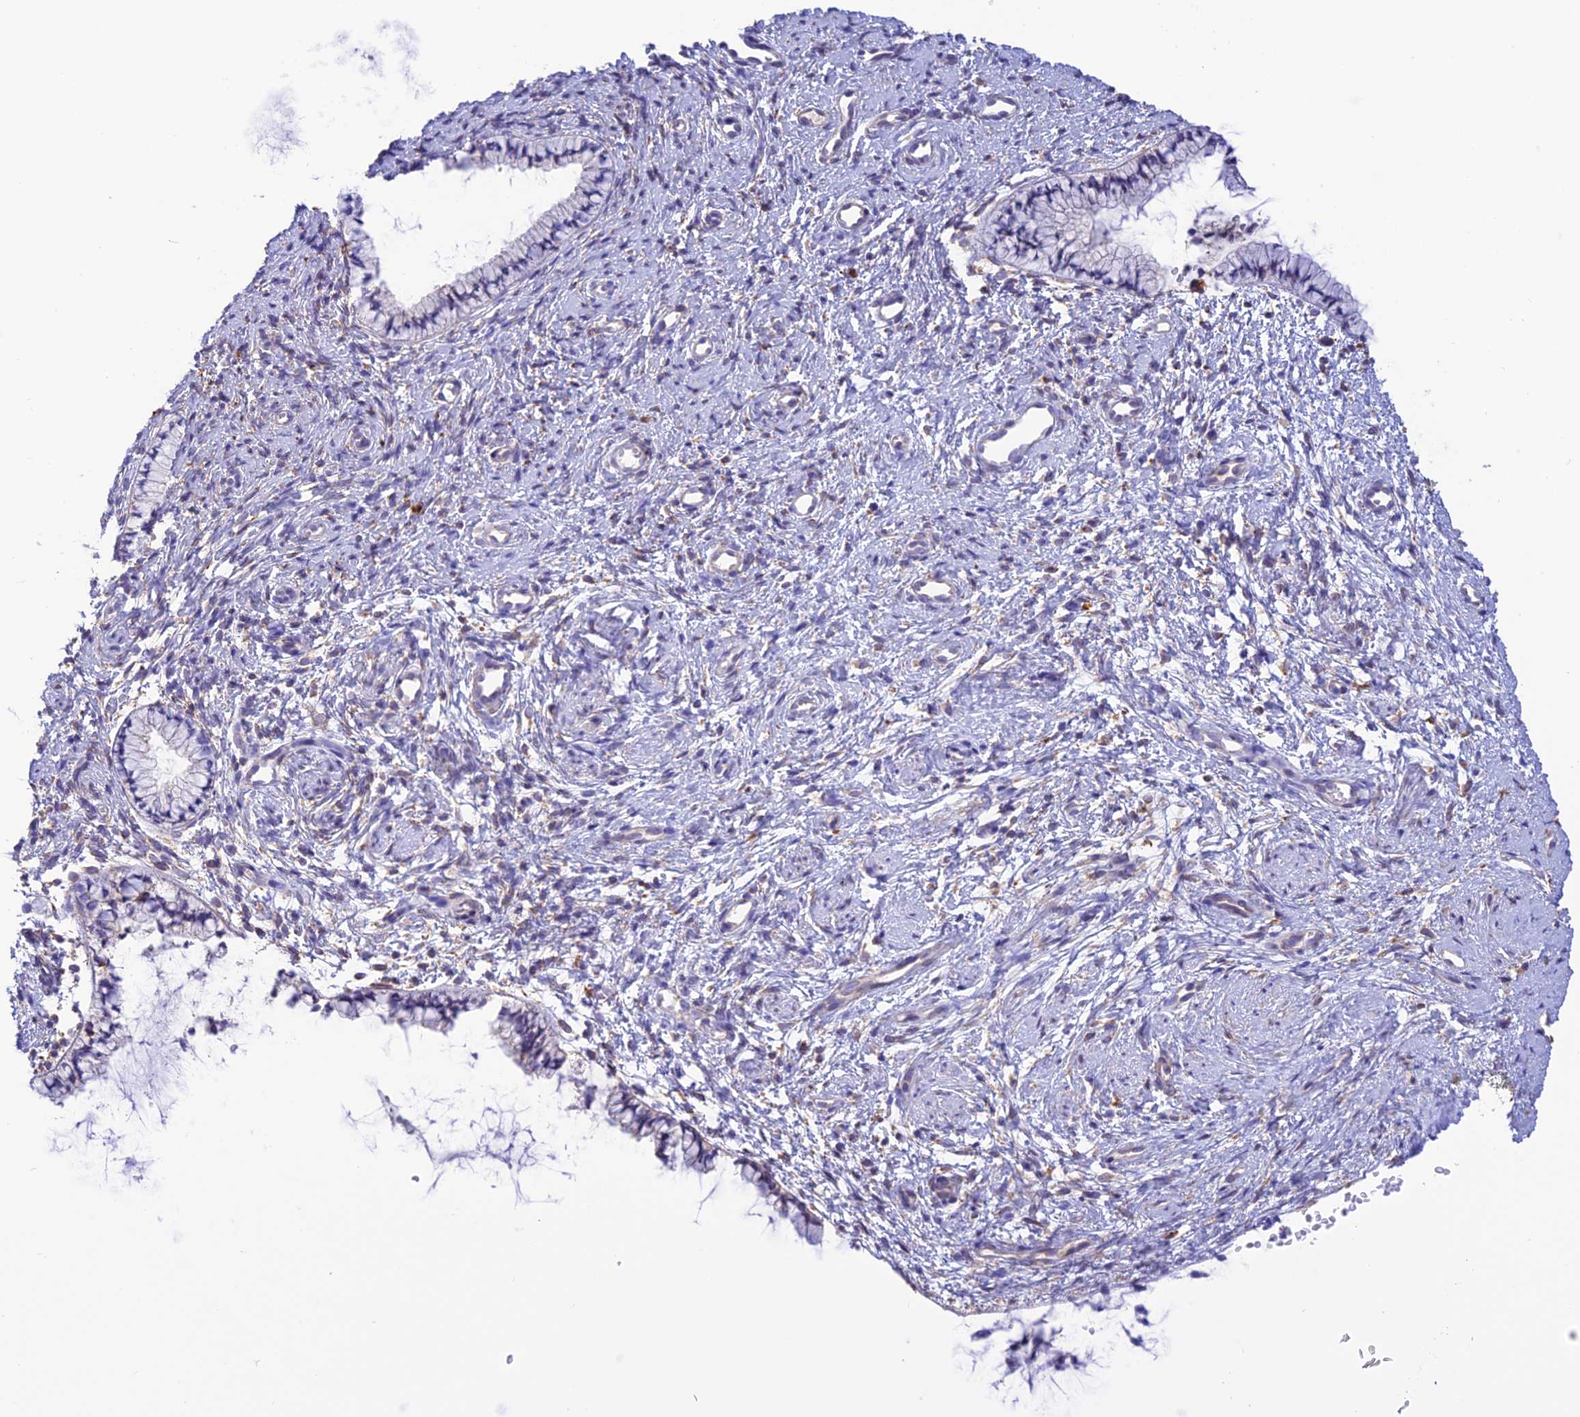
{"staining": {"intensity": "moderate", "quantity": "<25%", "location": "cytoplasmic/membranous"}, "tissue": "cervix", "cell_type": "Glandular cells", "image_type": "normal", "snomed": [{"axis": "morphology", "description": "Normal tissue, NOS"}, {"axis": "topography", "description": "Cervix"}], "caption": "This photomicrograph exhibits immunohistochemistry (IHC) staining of normal human cervix, with low moderate cytoplasmic/membranous staining in about <25% of glandular cells.", "gene": "ENSG00000255439", "patient": {"sex": "female", "age": 57}}